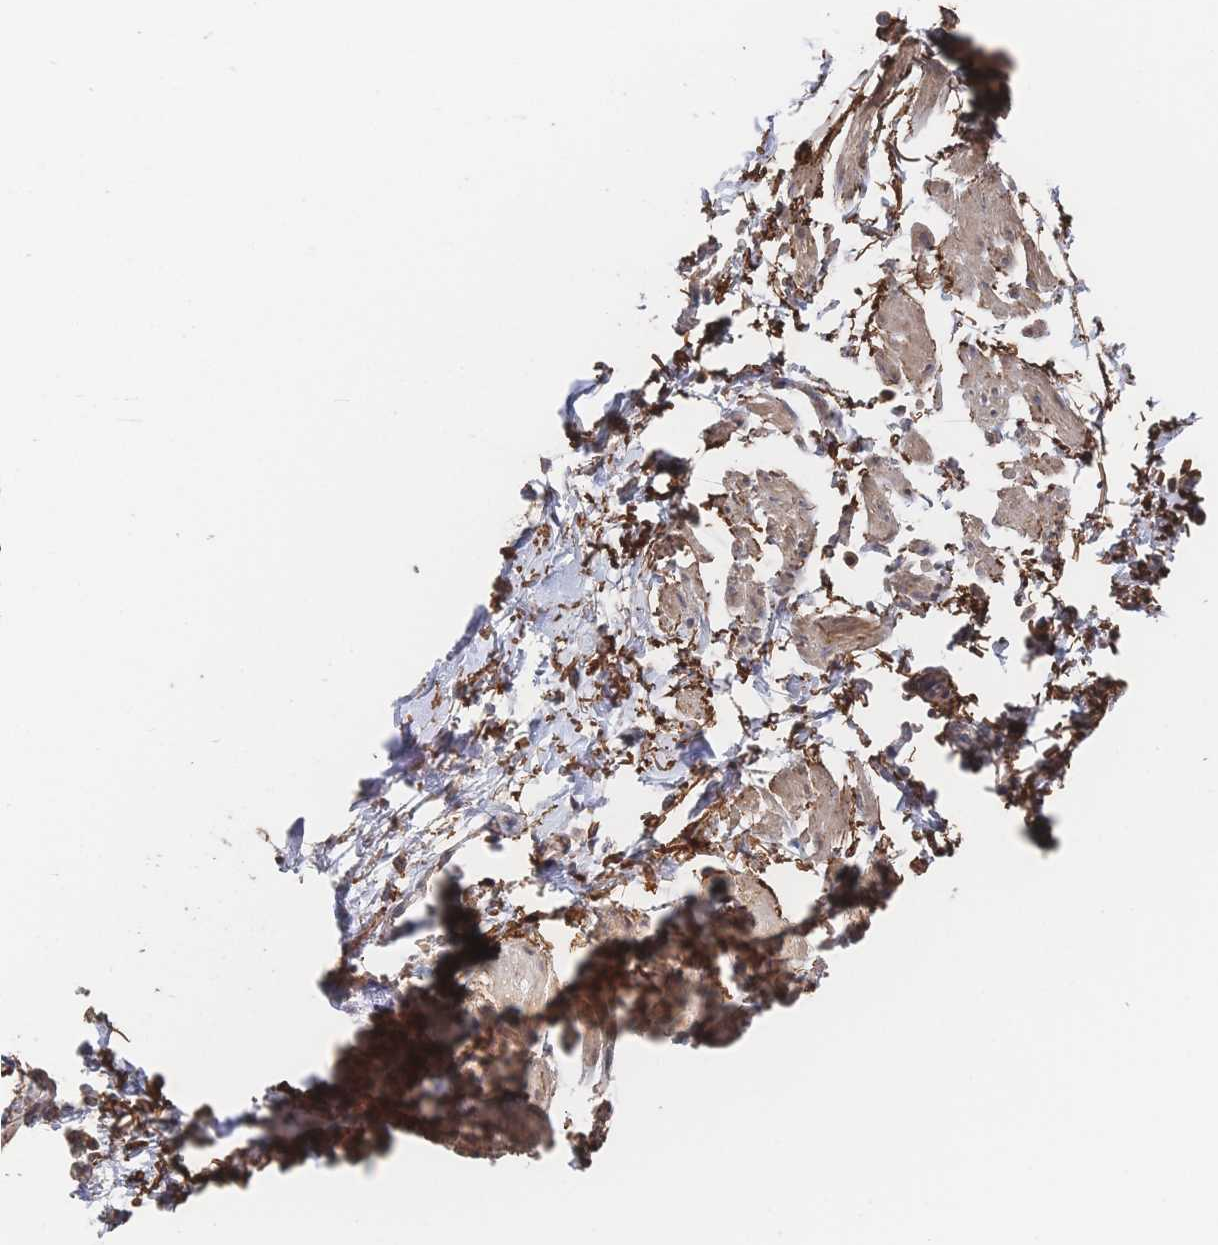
{"staining": {"intensity": "strong", "quantity": "25%-75%", "location": "cytoplasmic/membranous"}, "tissue": "bronchus", "cell_type": "Respiratory epithelial cells", "image_type": "normal", "snomed": [{"axis": "morphology", "description": "Normal tissue, NOS"}, {"axis": "topography", "description": "Cartilage tissue"}, {"axis": "topography", "description": "Bronchus"}, {"axis": "topography", "description": "Peripheral nerve tissue"}], "caption": "About 25%-75% of respiratory epithelial cells in unremarkable human bronchus exhibit strong cytoplasmic/membranous protein expression as visualized by brown immunohistochemical staining.", "gene": "DNAJA4", "patient": {"sex": "female", "age": 59}}